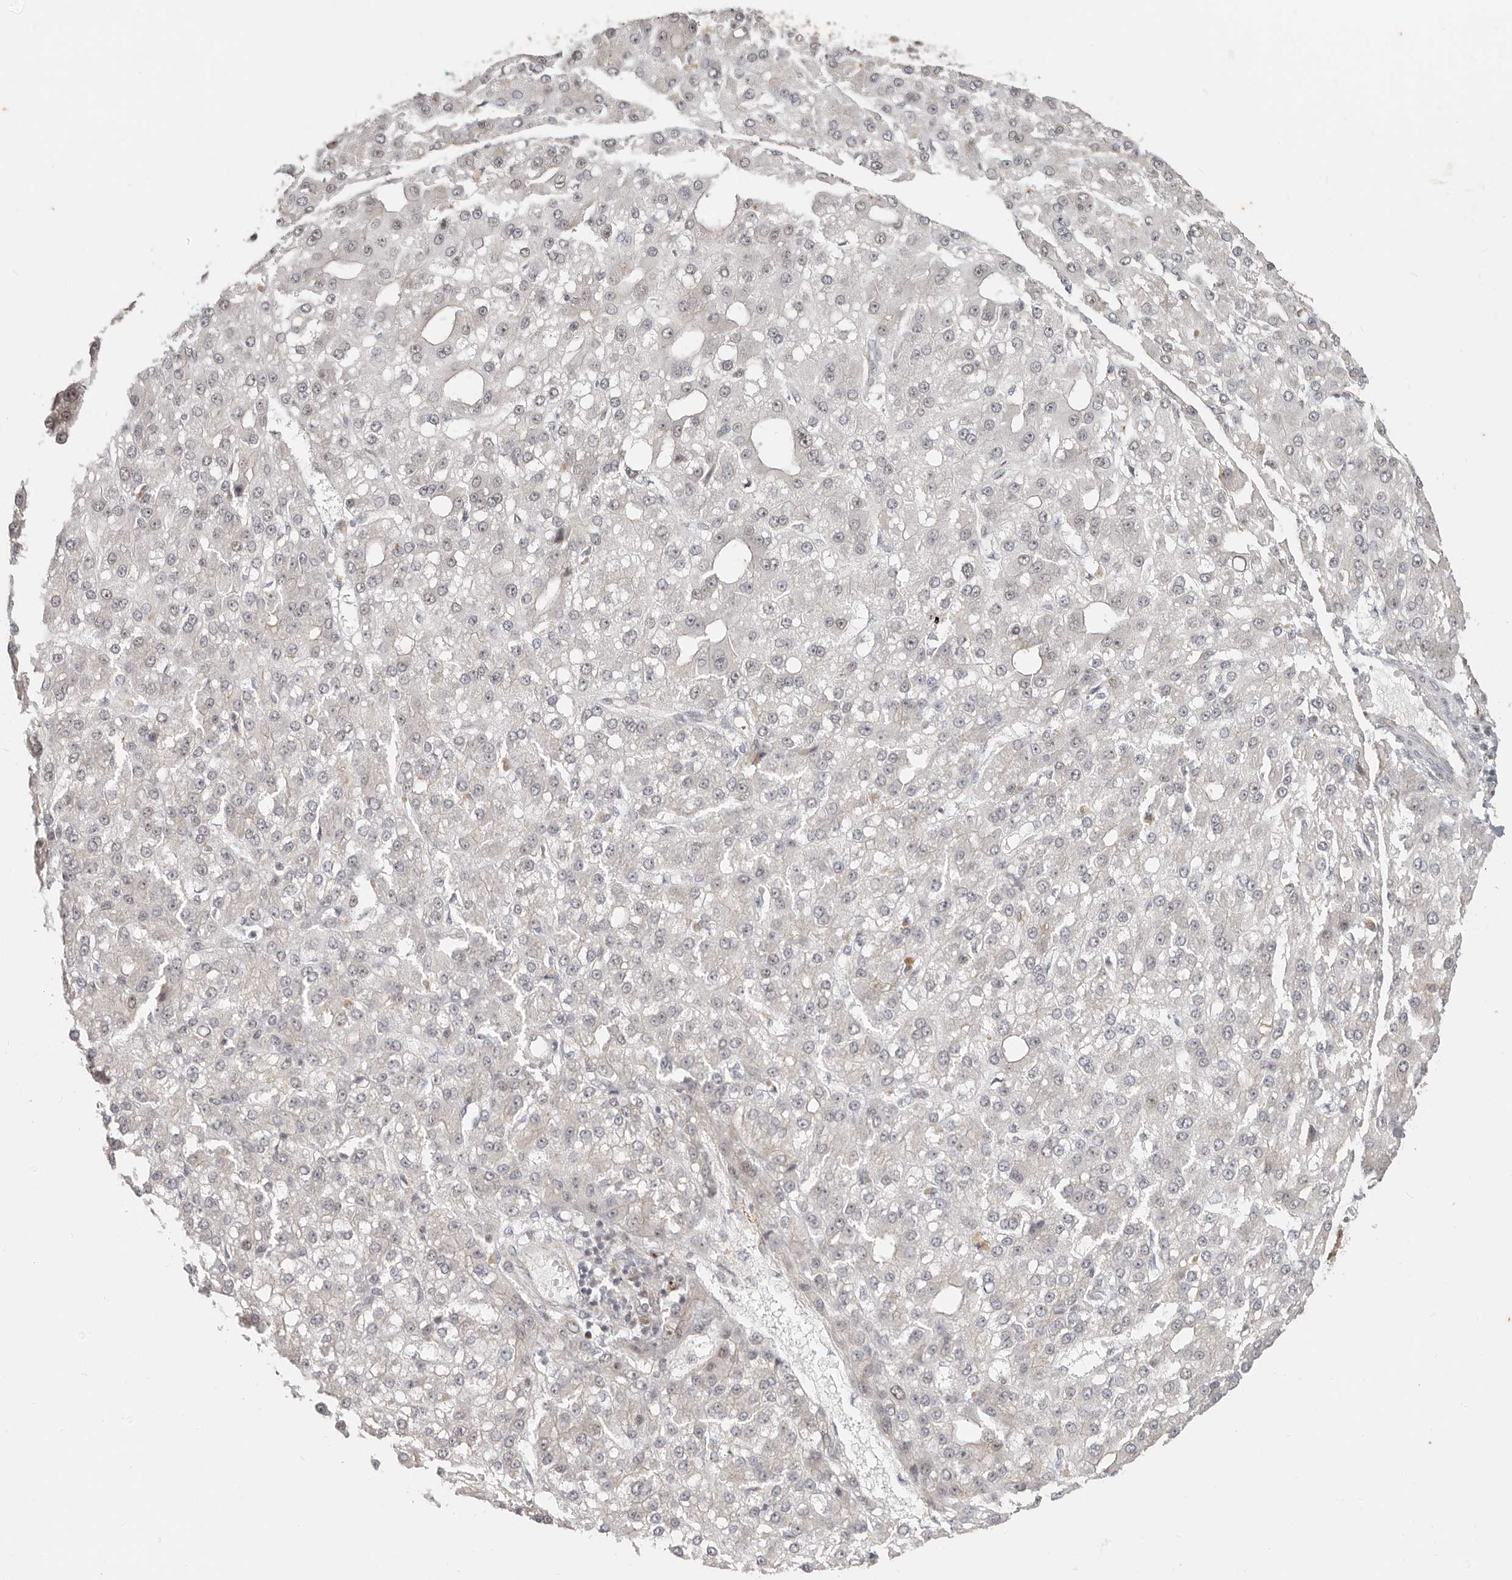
{"staining": {"intensity": "negative", "quantity": "none", "location": "none"}, "tissue": "liver cancer", "cell_type": "Tumor cells", "image_type": "cancer", "snomed": [{"axis": "morphology", "description": "Carcinoma, Hepatocellular, NOS"}, {"axis": "topography", "description": "Liver"}], "caption": "High magnification brightfield microscopy of liver cancer (hepatocellular carcinoma) stained with DAB (brown) and counterstained with hematoxylin (blue): tumor cells show no significant positivity. (Brightfield microscopy of DAB immunohistochemistry at high magnification).", "gene": "RFC2", "patient": {"sex": "male", "age": 67}}